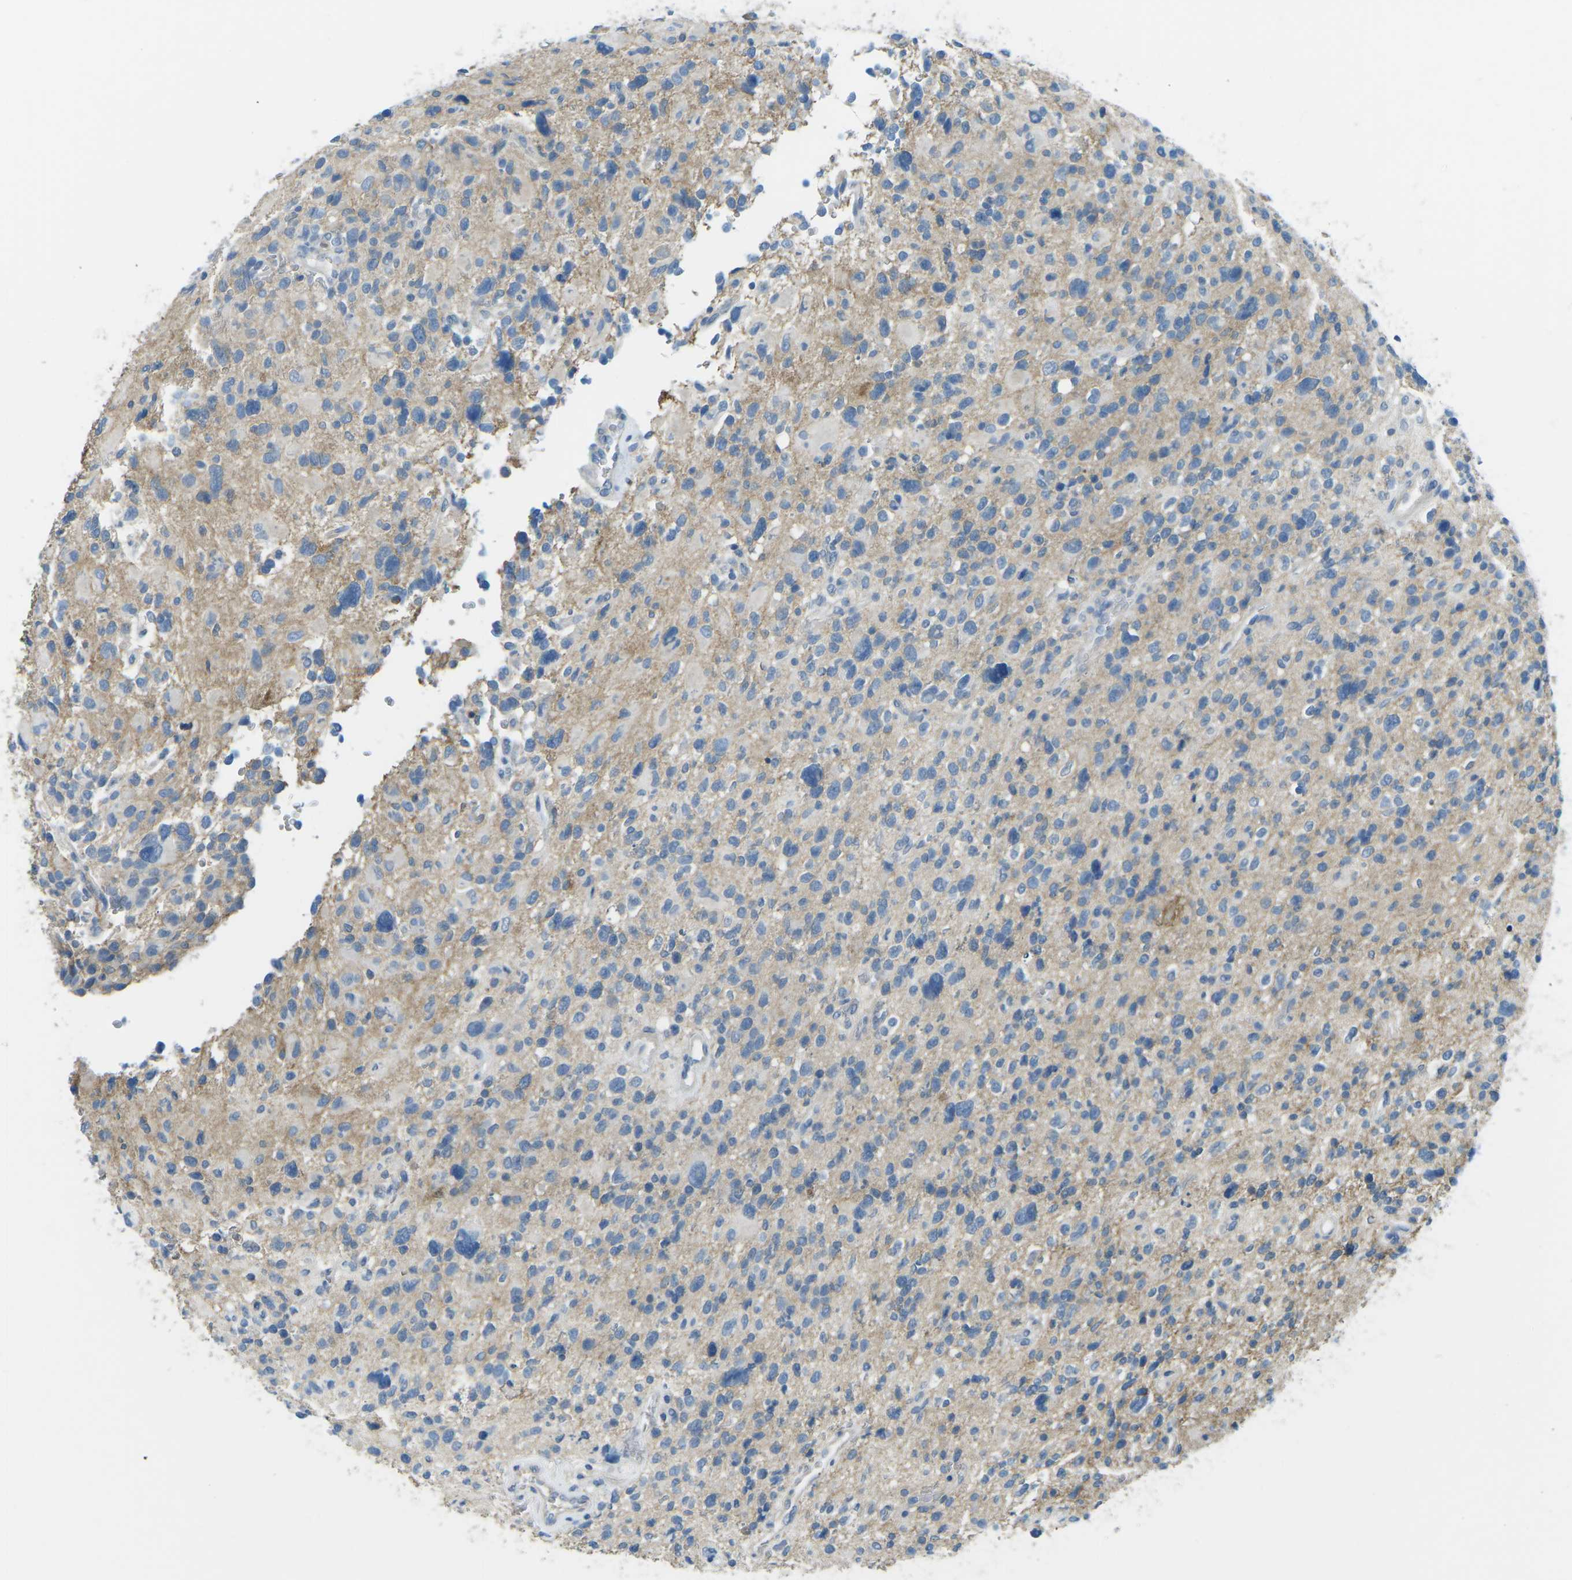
{"staining": {"intensity": "weak", "quantity": "<25%", "location": "cytoplasmic/membranous"}, "tissue": "glioma", "cell_type": "Tumor cells", "image_type": "cancer", "snomed": [{"axis": "morphology", "description": "Glioma, malignant, High grade"}, {"axis": "topography", "description": "Brain"}], "caption": "A histopathology image of glioma stained for a protein demonstrates no brown staining in tumor cells.", "gene": "CD47", "patient": {"sex": "male", "age": 48}}